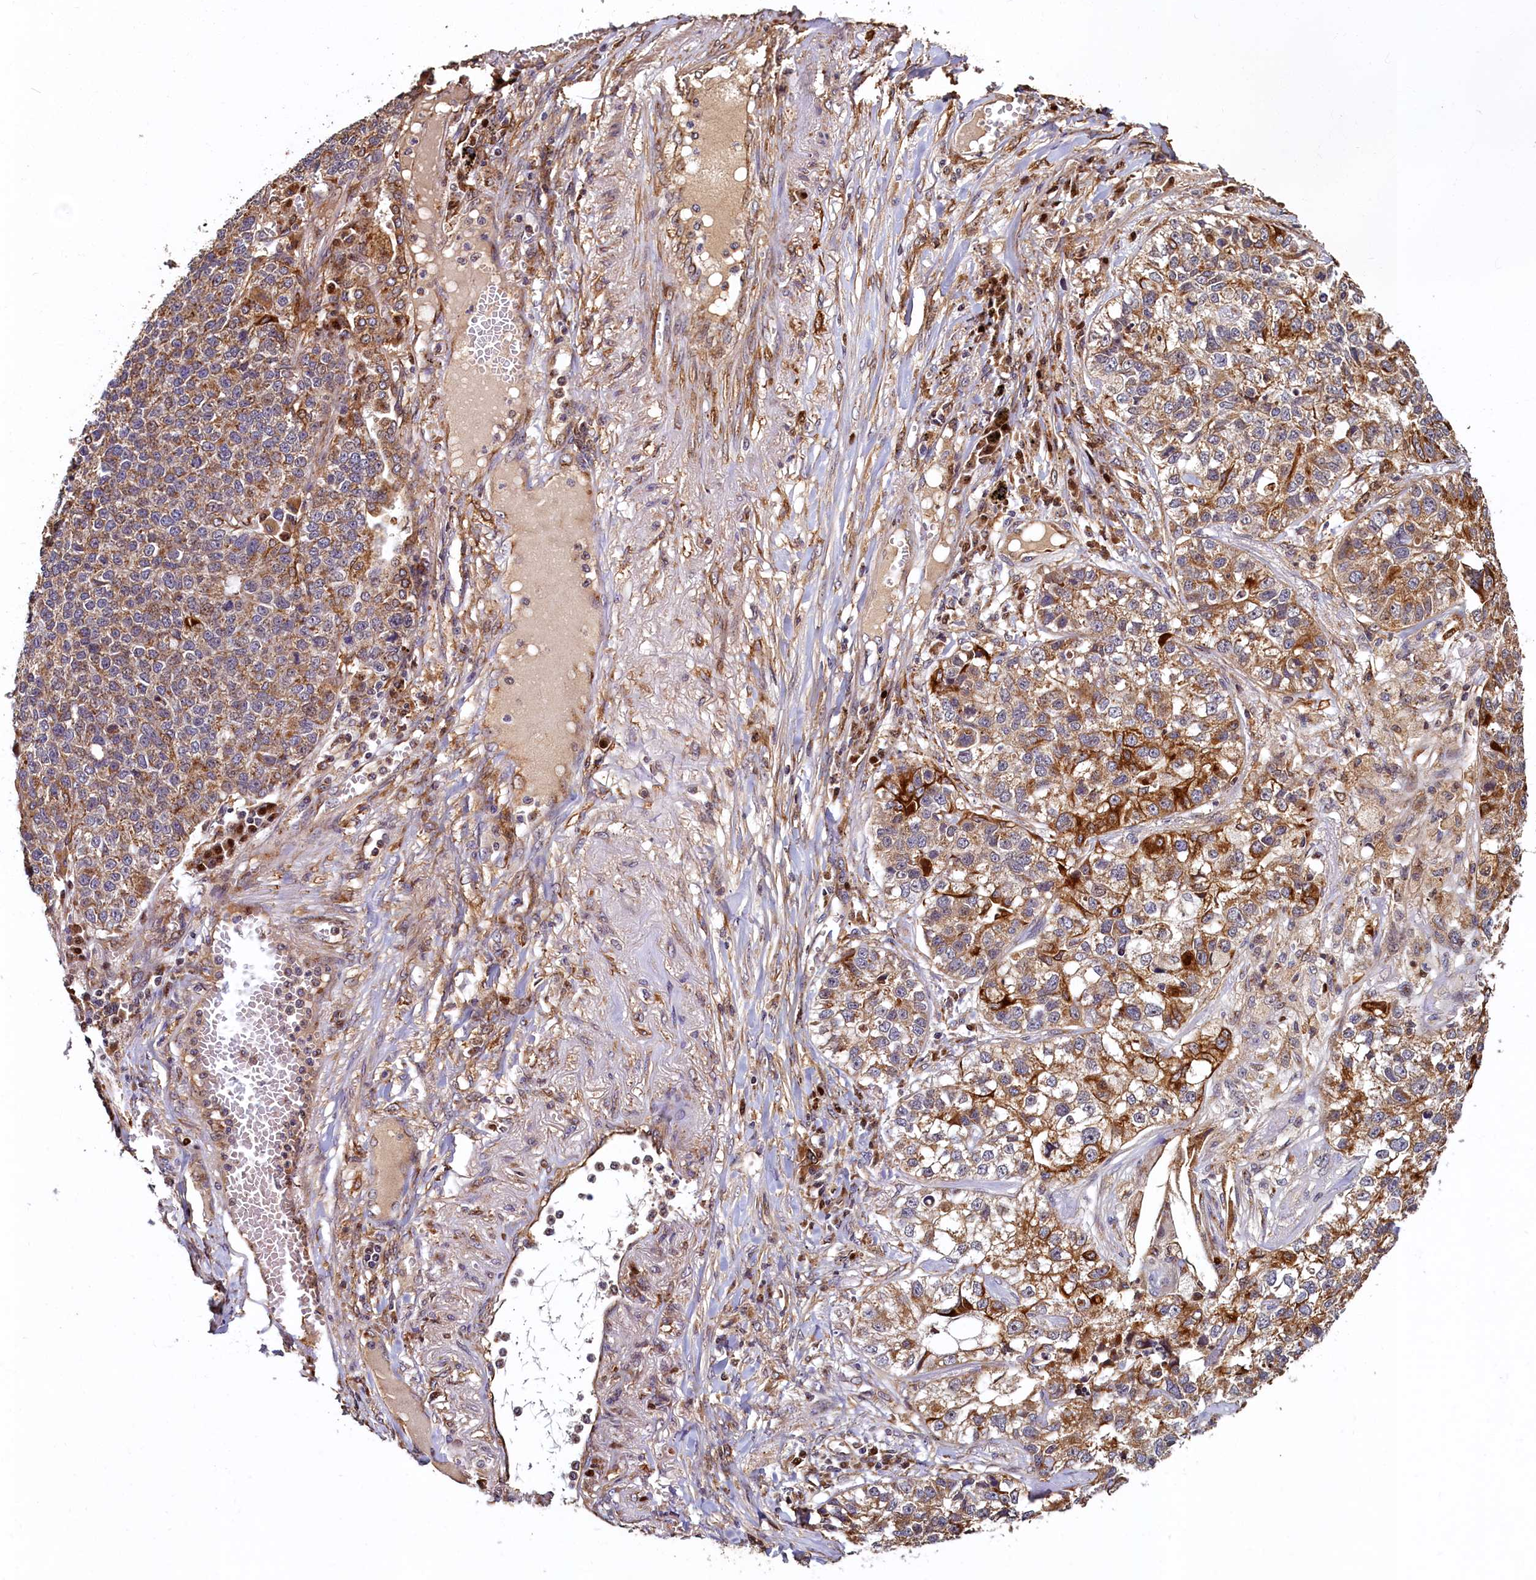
{"staining": {"intensity": "moderate", "quantity": "25%-75%", "location": "cytoplasmic/membranous"}, "tissue": "lung cancer", "cell_type": "Tumor cells", "image_type": "cancer", "snomed": [{"axis": "morphology", "description": "Adenocarcinoma, NOS"}, {"axis": "topography", "description": "Lung"}], "caption": "Lung cancer (adenocarcinoma) stained with DAB immunohistochemistry (IHC) demonstrates medium levels of moderate cytoplasmic/membranous positivity in about 25%-75% of tumor cells.", "gene": "NCKAP5L", "patient": {"sex": "male", "age": 49}}